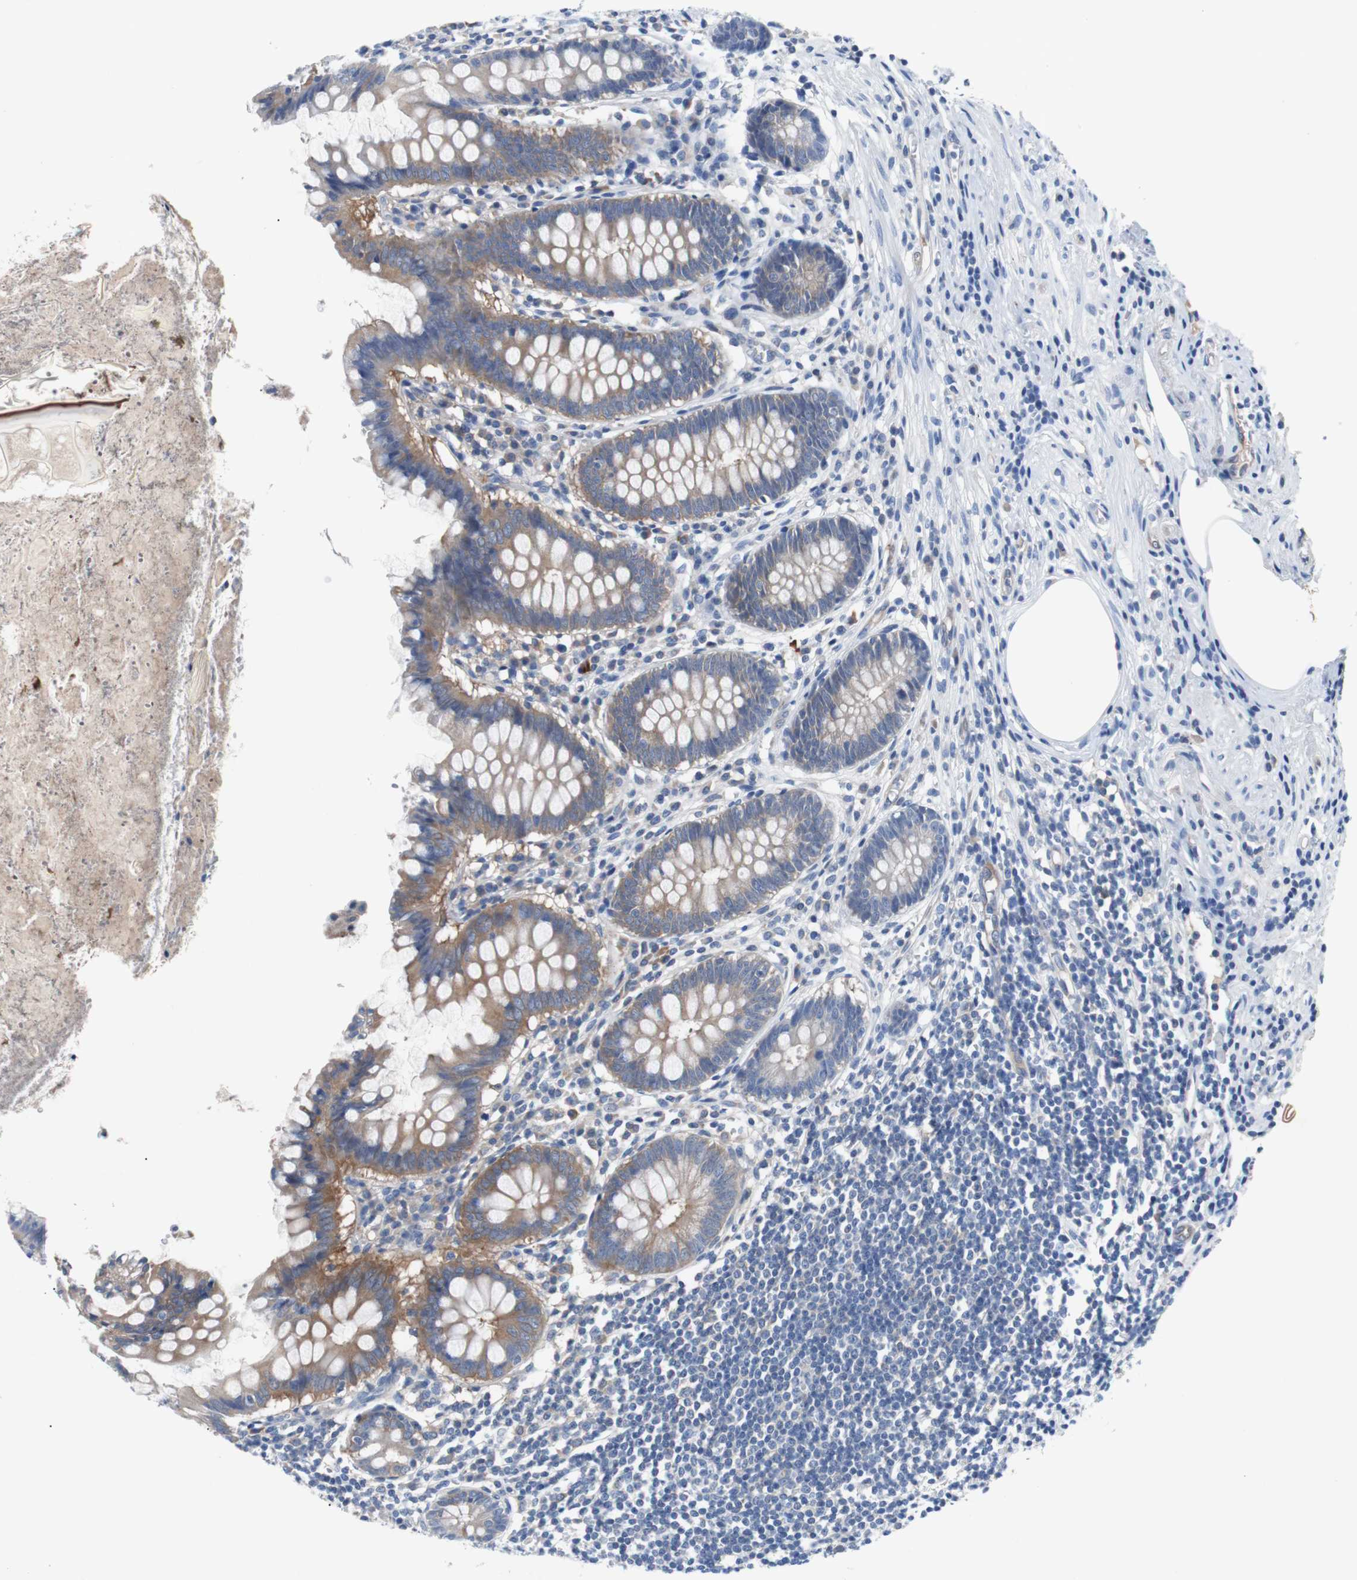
{"staining": {"intensity": "weak", "quantity": ">75%", "location": "cytoplasmic/membranous"}, "tissue": "appendix", "cell_type": "Glandular cells", "image_type": "normal", "snomed": [{"axis": "morphology", "description": "Normal tissue, NOS"}, {"axis": "topography", "description": "Appendix"}], "caption": "Immunohistochemical staining of normal human appendix exhibits low levels of weak cytoplasmic/membranous staining in about >75% of glandular cells. The staining was performed using DAB, with brown indicating positive protein expression. Nuclei are stained blue with hematoxylin.", "gene": "EEF2K", "patient": {"sex": "female", "age": 50}}